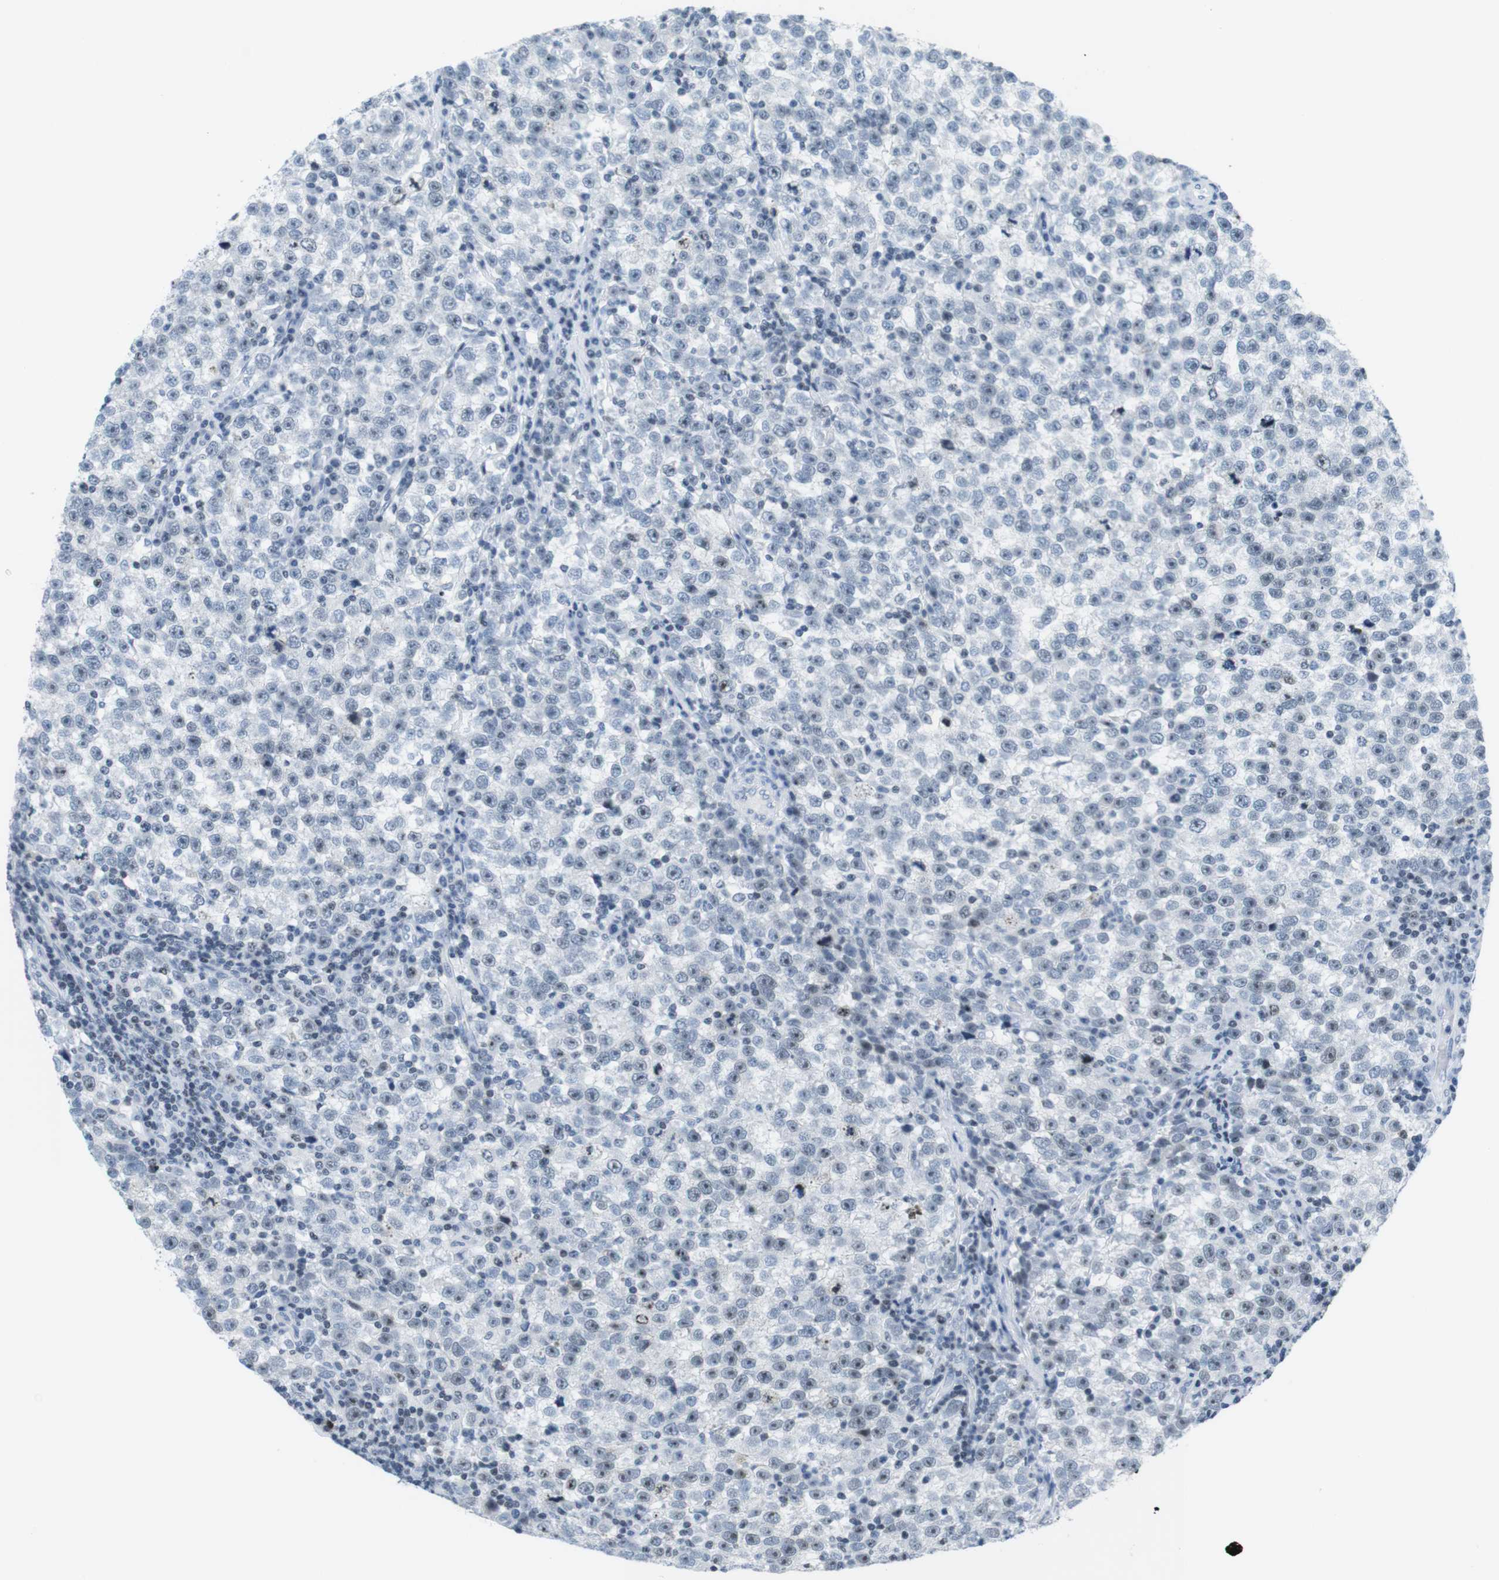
{"staining": {"intensity": "weak", "quantity": "25%-75%", "location": "nuclear"}, "tissue": "testis cancer", "cell_type": "Tumor cells", "image_type": "cancer", "snomed": [{"axis": "morphology", "description": "Seminoma, NOS"}, {"axis": "topography", "description": "Testis"}], "caption": "A low amount of weak nuclear positivity is appreciated in about 25%-75% of tumor cells in testis cancer (seminoma) tissue.", "gene": "NIFK", "patient": {"sex": "male", "age": 43}}